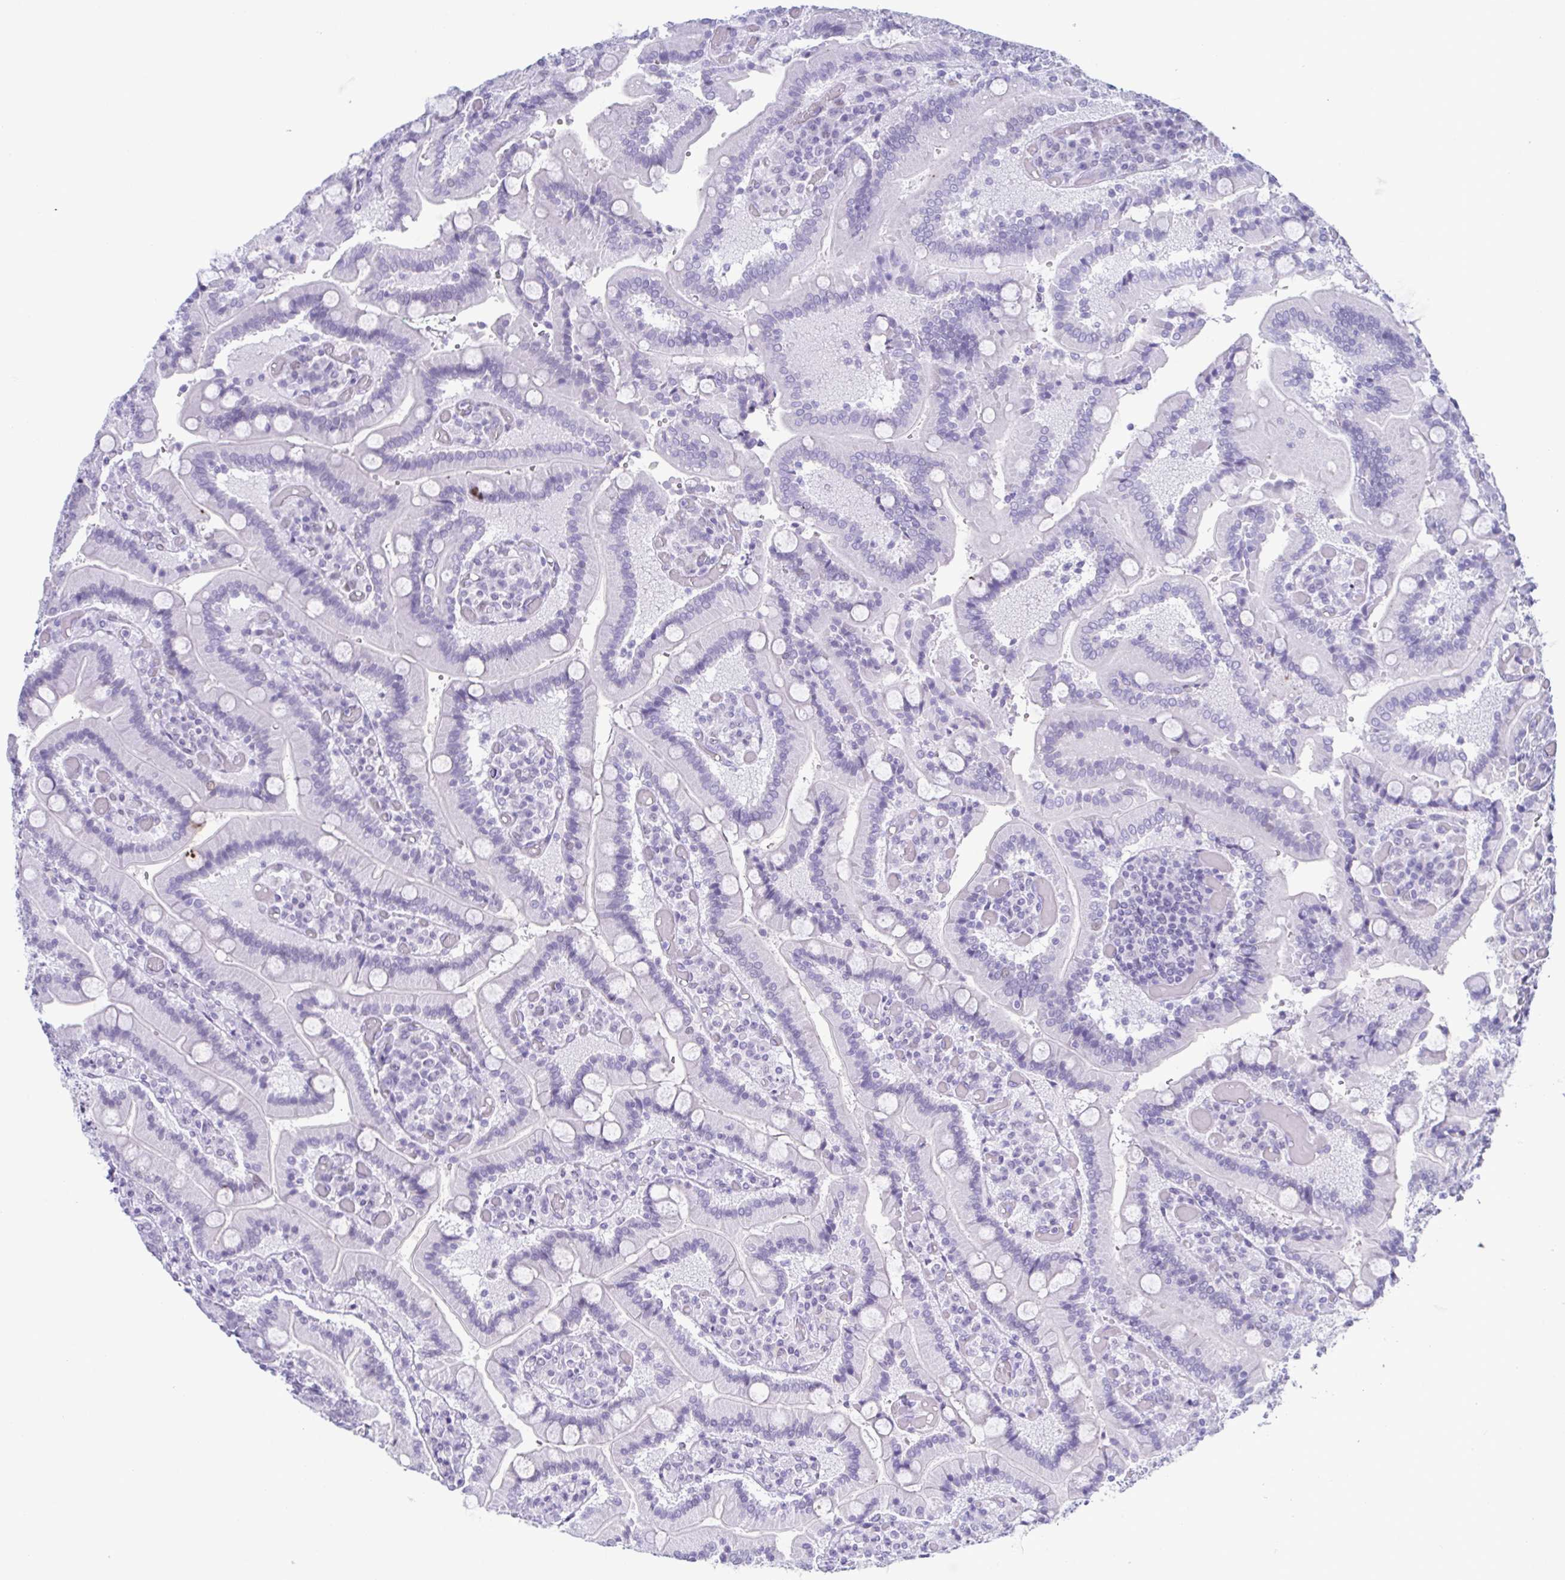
{"staining": {"intensity": "negative", "quantity": "none", "location": "none"}, "tissue": "duodenum", "cell_type": "Glandular cells", "image_type": "normal", "snomed": [{"axis": "morphology", "description": "Normal tissue, NOS"}, {"axis": "topography", "description": "Duodenum"}], "caption": "The histopathology image reveals no significant positivity in glandular cells of duodenum. (IHC, brightfield microscopy, high magnification).", "gene": "SUGP2", "patient": {"sex": "female", "age": 62}}